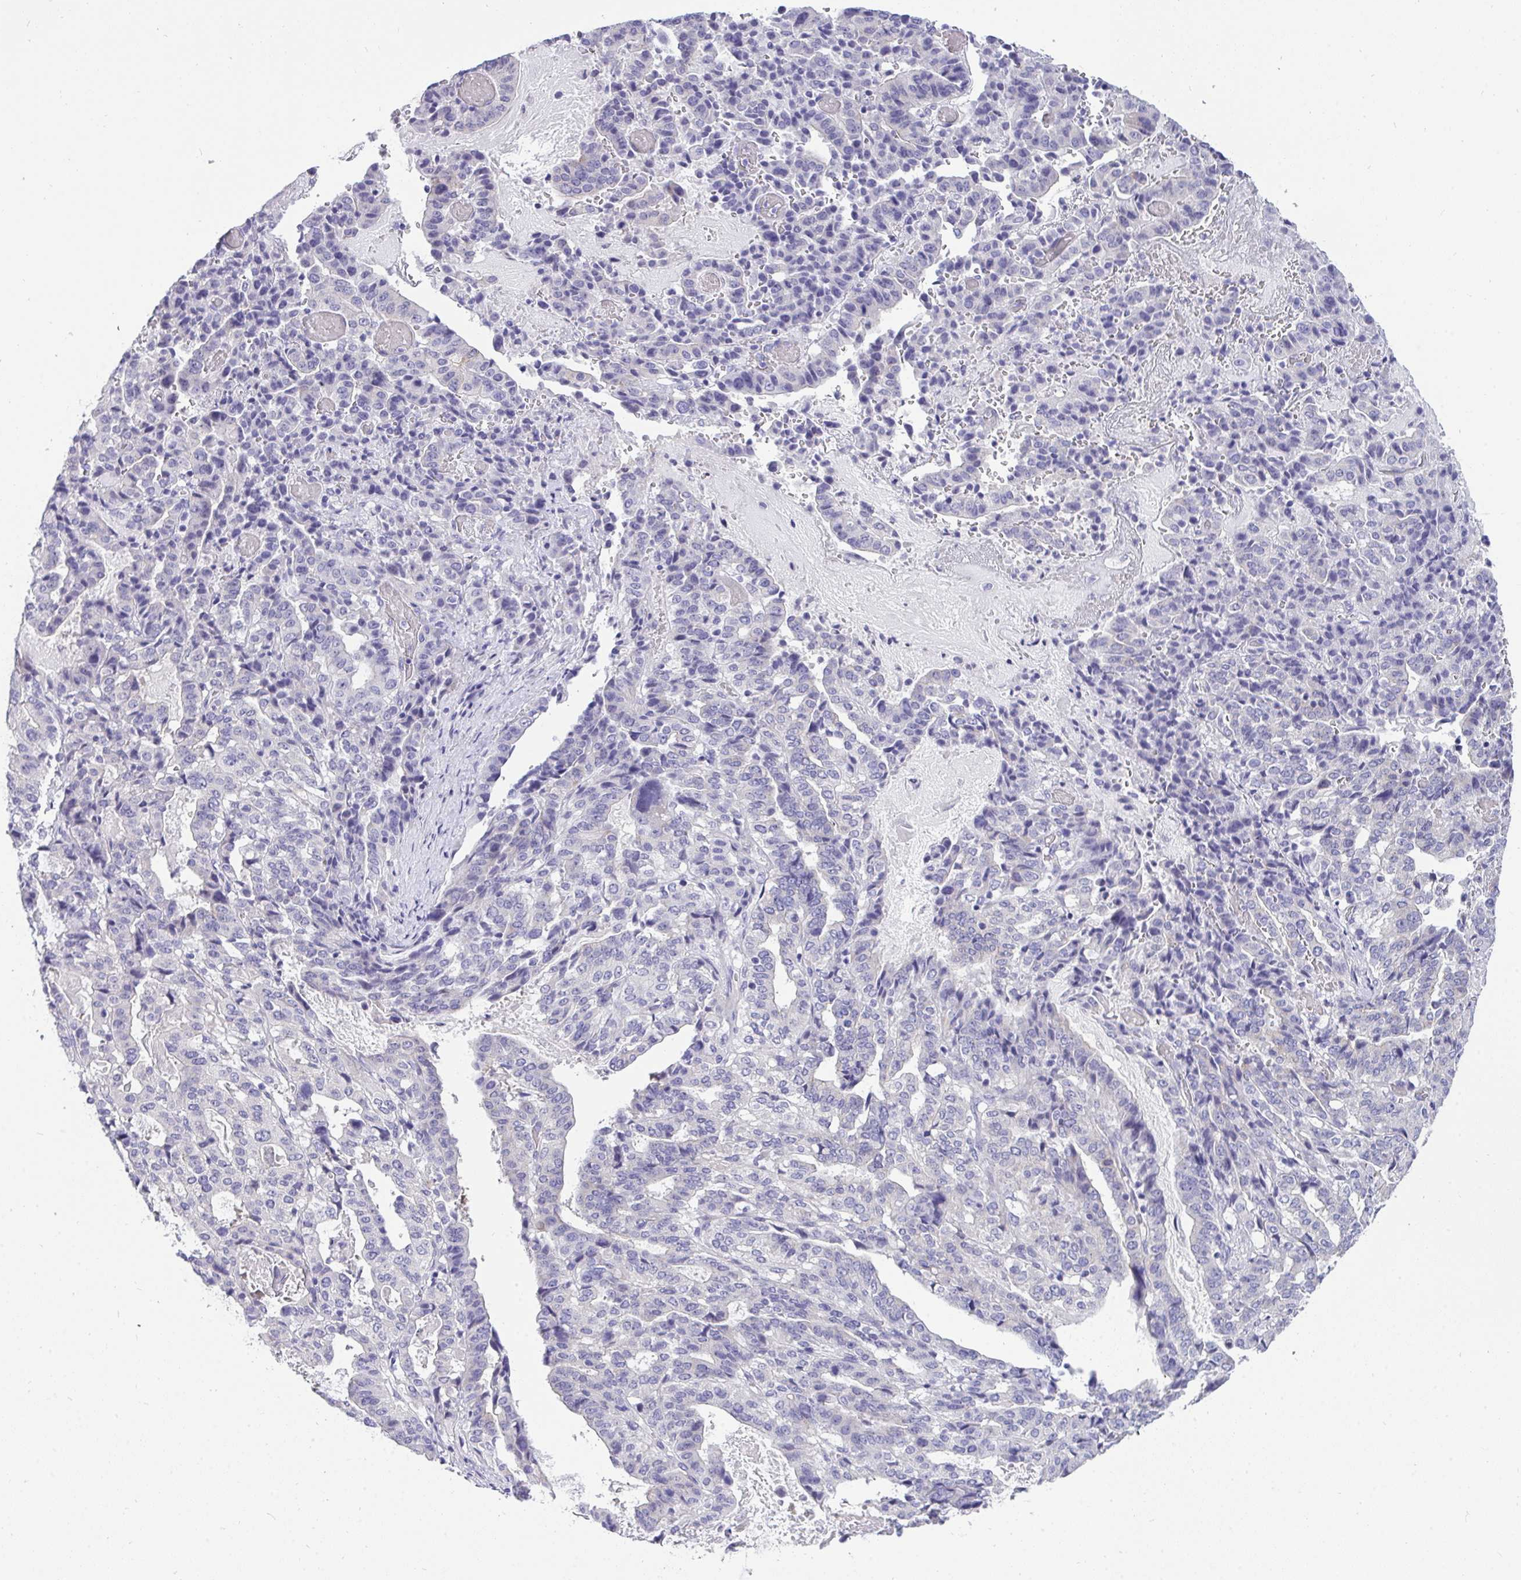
{"staining": {"intensity": "negative", "quantity": "none", "location": "none"}, "tissue": "stomach cancer", "cell_type": "Tumor cells", "image_type": "cancer", "snomed": [{"axis": "morphology", "description": "Adenocarcinoma, NOS"}, {"axis": "topography", "description": "Stomach"}], "caption": "Tumor cells show no significant protein staining in stomach cancer.", "gene": "VGLL3", "patient": {"sex": "male", "age": 48}}